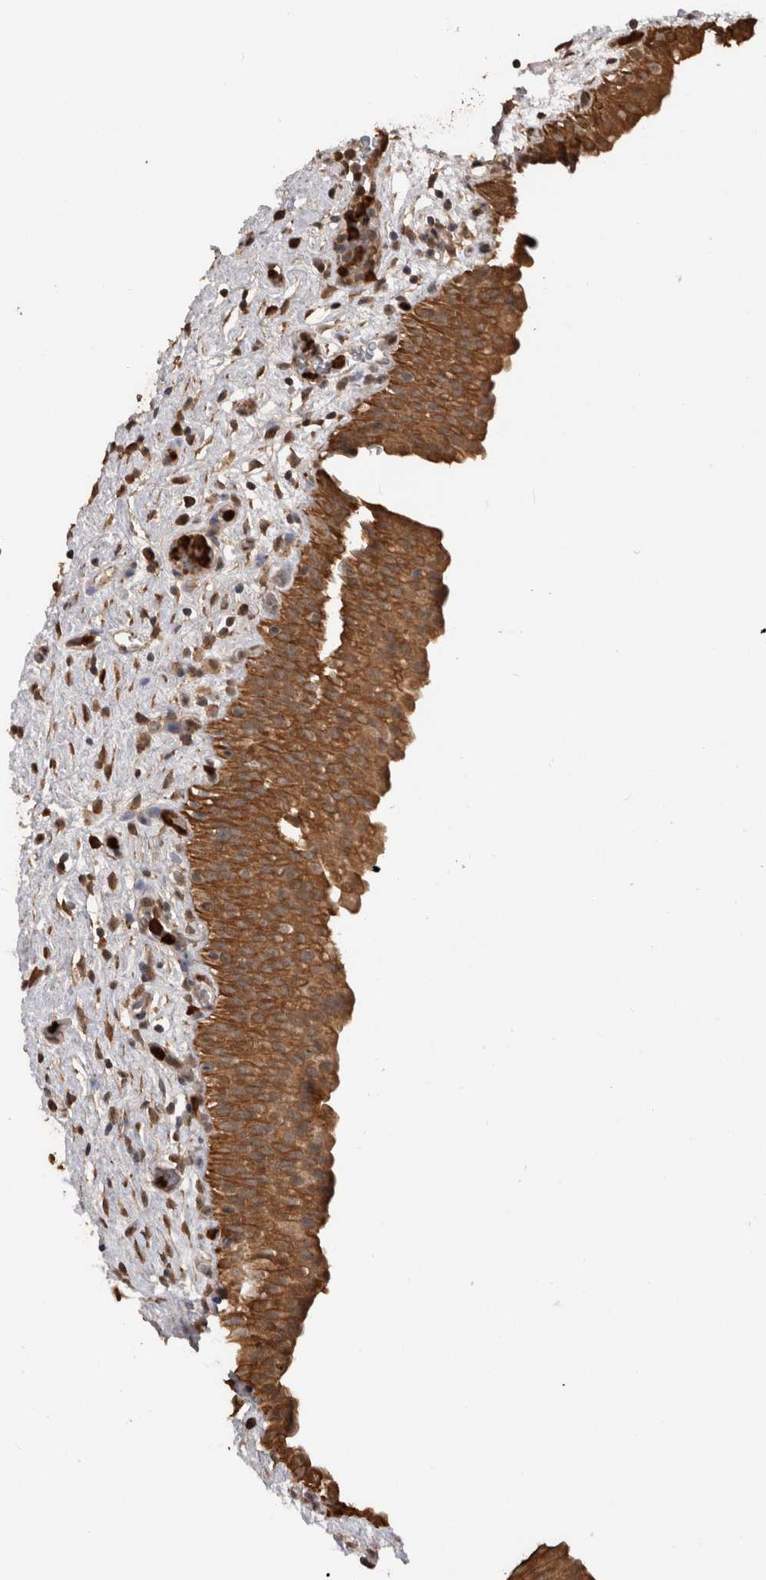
{"staining": {"intensity": "strong", "quantity": ">75%", "location": "cytoplasmic/membranous"}, "tissue": "urinary bladder", "cell_type": "Urothelial cells", "image_type": "normal", "snomed": [{"axis": "morphology", "description": "Normal tissue, NOS"}, {"axis": "topography", "description": "Urinary bladder"}], "caption": "High-power microscopy captured an immunohistochemistry micrograph of unremarkable urinary bladder, revealing strong cytoplasmic/membranous positivity in about >75% of urothelial cells. The protein is shown in brown color, while the nuclei are stained blue.", "gene": "PAK4", "patient": {"sex": "male", "age": 82}}